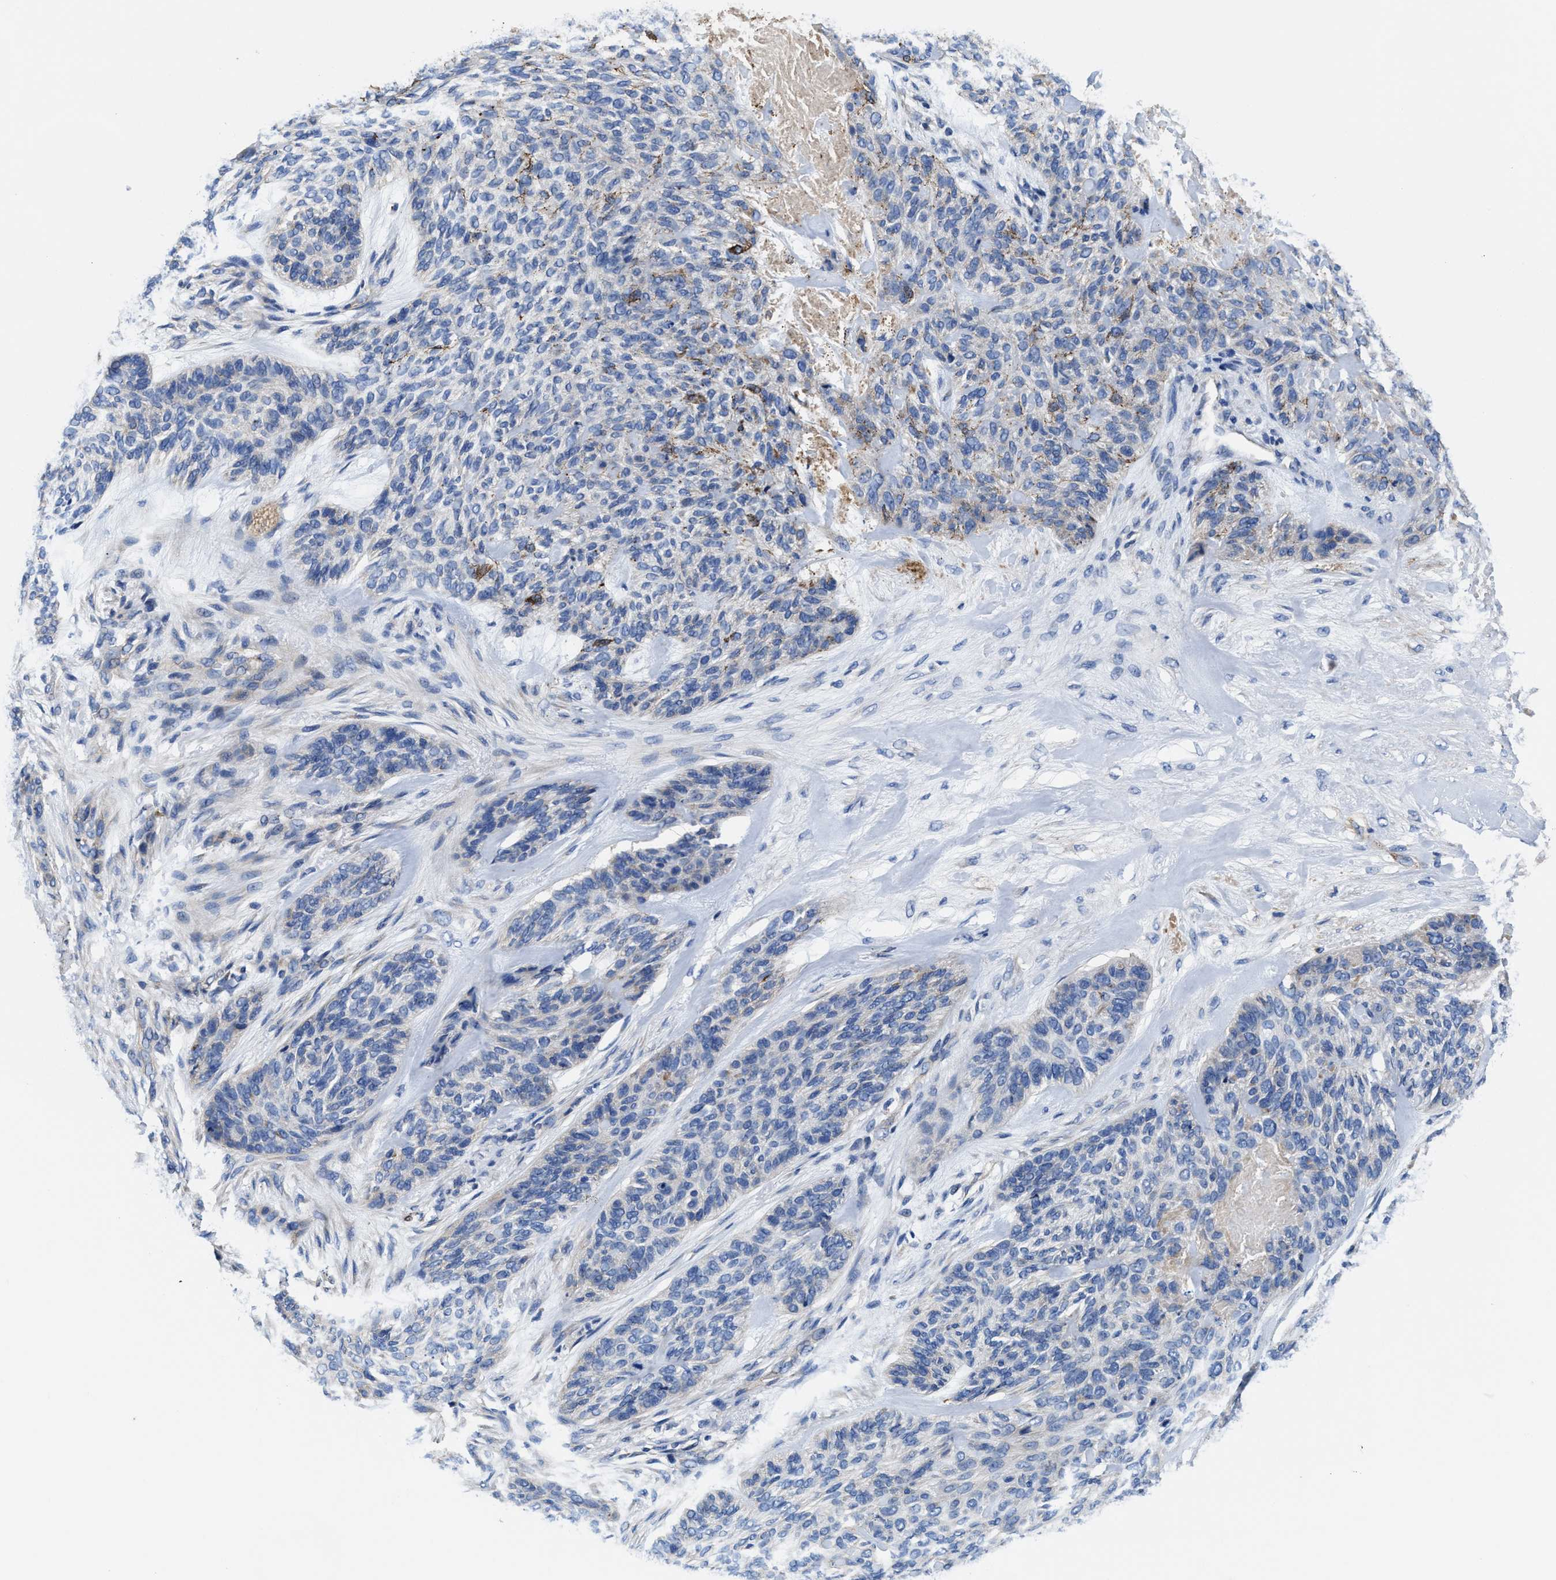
{"staining": {"intensity": "negative", "quantity": "none", "location": "none"}, "tissue": "skin cancer", "cell_type": "Tumor cells", "image_type": "cancer", "snomed": [{"axis": "morphology", "description": "Basal cell carcinoma"}, {"axis": "topography", "description": "Skin"}], "caption": "Image shows no significant protein expression in tumor cells of skin basal cell carcinoma.", "gene": "TMEM30A", "patient": {"sex": "male", "age": 55}}